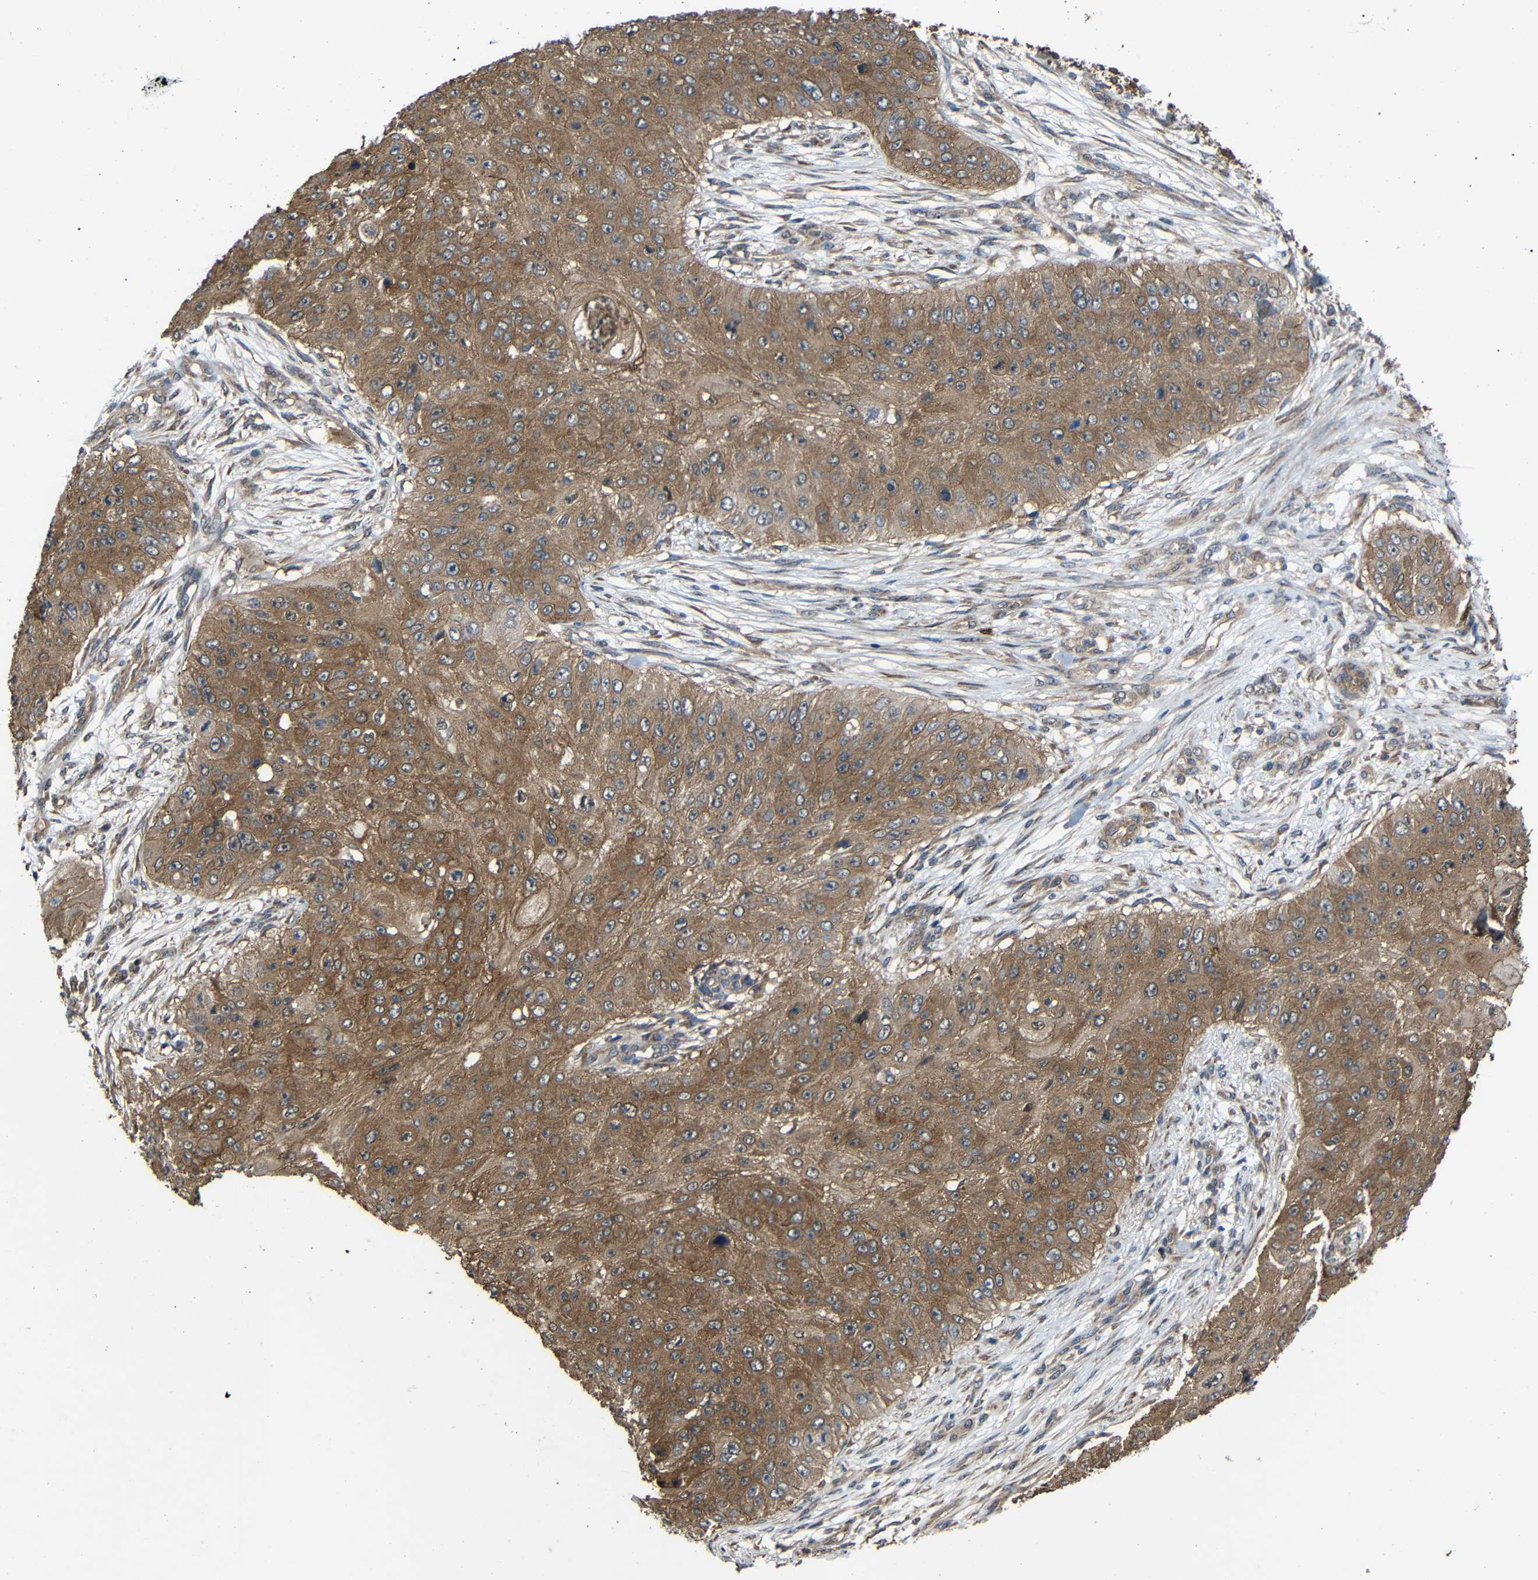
{"staining": {"intensity": "moderate", "quantity": ">75%", "location": "cytoplasmic/membranous"}, "tissue": "skin cancer", "cell_type": "Tumor cells", "image_type": "cancer", "snomed": [{"axis": "morphology", "description": "Squamous cell carcinoma, NOS"}, {"axis": "topography", "description": "Skin"}], "caption": "Squamous cell carcinoma (skin) stained with a protein marker demonstrates moderate staining in tumor cells.", "gene": "CHST9", "patient": {"sex": "female", "age": 80}}